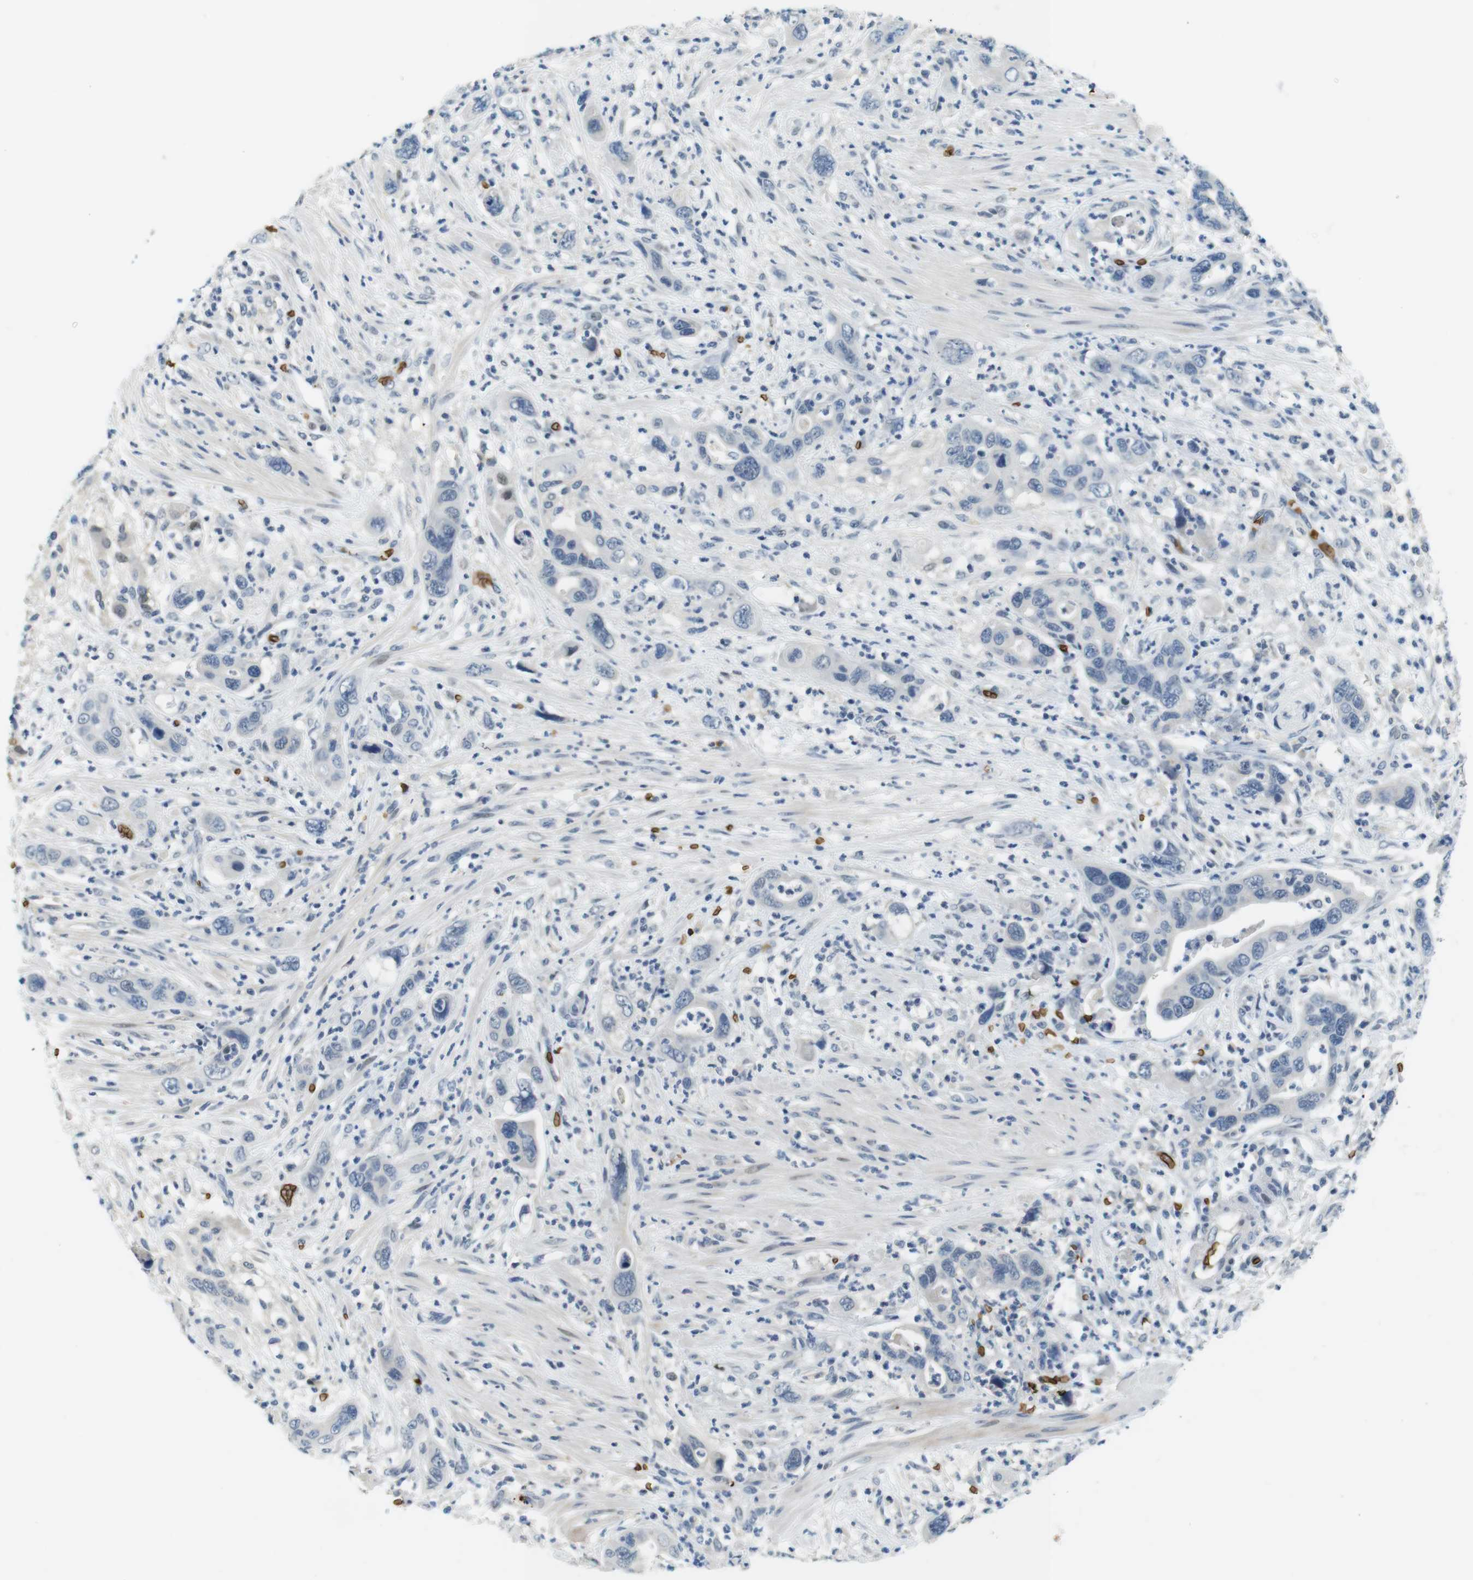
{"staining": {"intensity": "negative", "quantity": "none", "location": "none"}, "tissue": "pancreatic cancer", "cell_type": "Tumor cells", "image_type": "cancer", "snomed": [{"axis": "morphology", "description": "Adenocarcinoma, NOS"}, {"axis": "topography", "description": "Pancreas"}], "caption": "IHC histopathology image of human pancreatic cancer stained for a protein (brown), which demonstrates no staining in tumor cells.", "gene": "SLC4A1", "patient": {"sex": "female", "age": 71}}